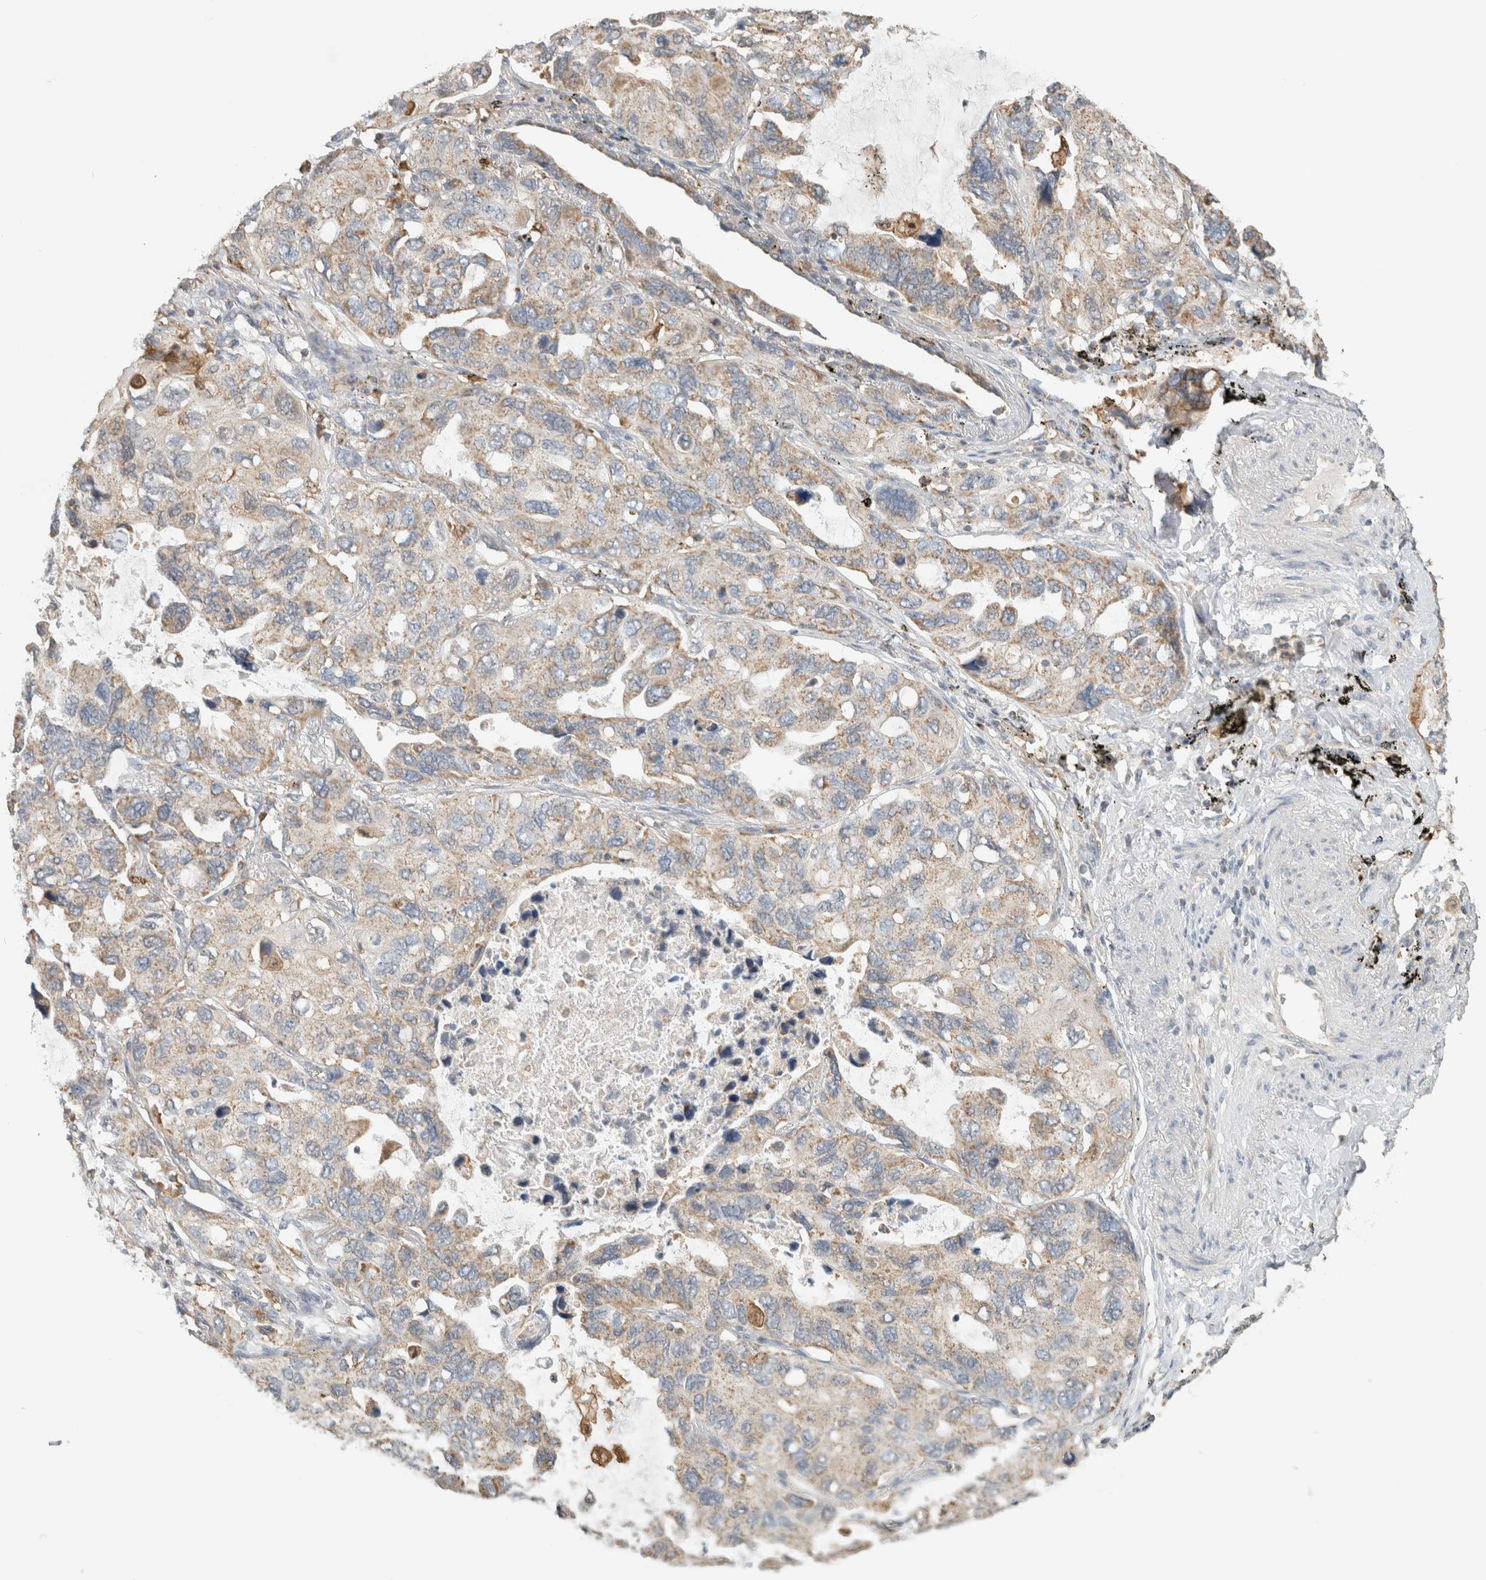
{"staining": {"intensity": "weak", "quantity": "25%-75%", "location": "cytoplasmic/membranous"}, "tissue": "lung cancer", "cell_type": "Tumor cells", "image_type": "cancer", "snomed": [{"axis": "morphology", "description": "Squamous cell carcinoma, NOS"}, {"axis": "topography", "description": "Lung"}], "caption": "A brown stain shows weak cytoplasmic/membranous expression of a protein in lung cancer tumor cells.", "gene": "CAPG", "patient": {"sex": "female", "age": 73}}